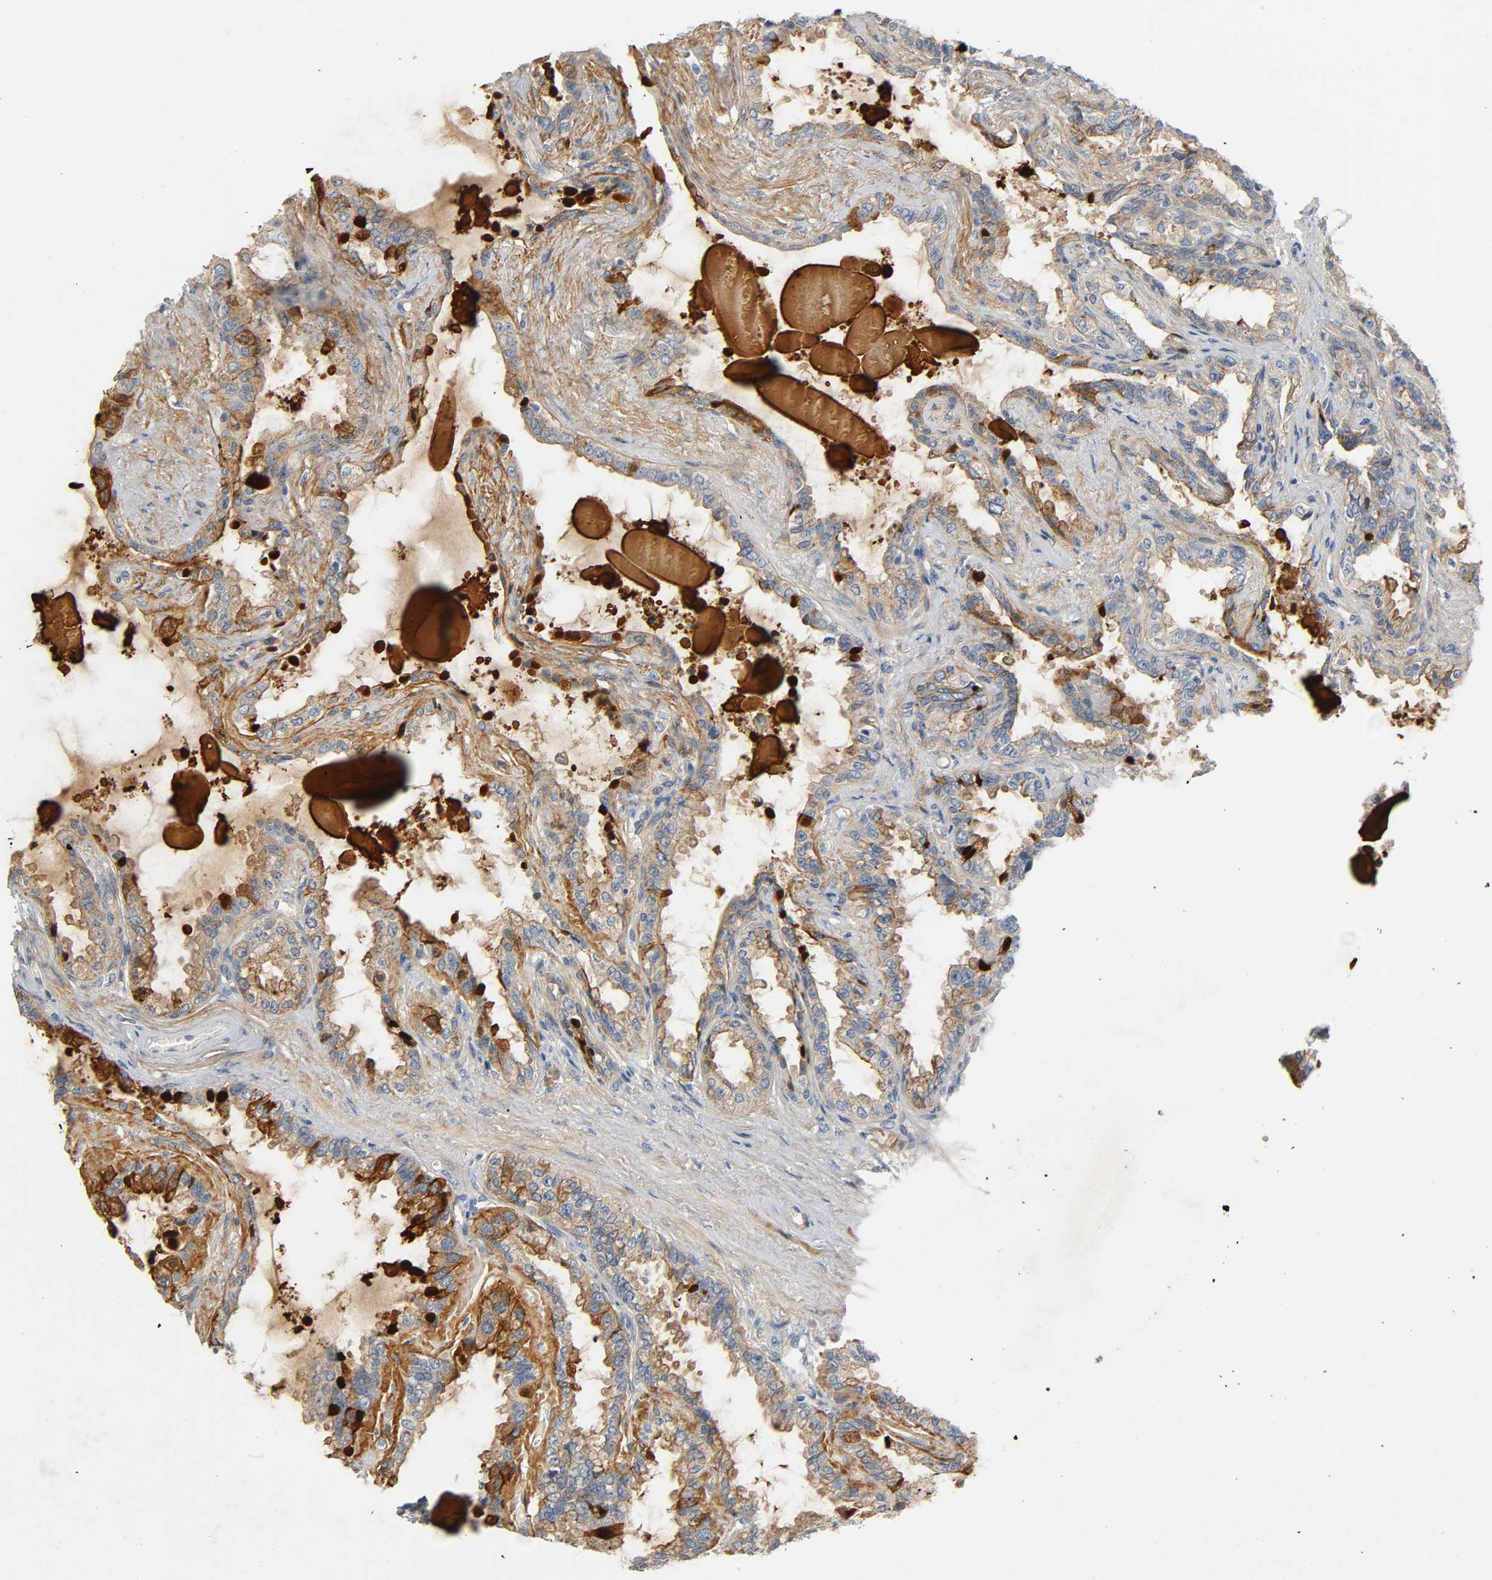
{"staining": {"intensity": "strong", "quantity": ">75%", "location": "cytoplasmic/membranous"}, "tissue": "seminal vesicle", "cell_type": "Glandular cells", "image_type": "normal", "snomed": [{"axis": "morphology", "description": "Normal tissue, NOS"}, {"axis": "morphology", "description": "Inflammation, NOS"}, {"axis": "topography", "description": "Urinary bladder"}, {"axis": "topography", "description": "Prostate"}, {"axis": "topography", "description": "Seminal veicle"}], "caption": "DAB (3,3'-diaminobenzidine) immunohistochemical staining of normal seminal vesicle displays strong cytoplasmic/membranous protein positivity in approximately >75% of glandular cells. (IHC, brightfield microscopy, high magnification).", "gene": "ARPC1A", "patient": {"sex": "male", "age": 82}}